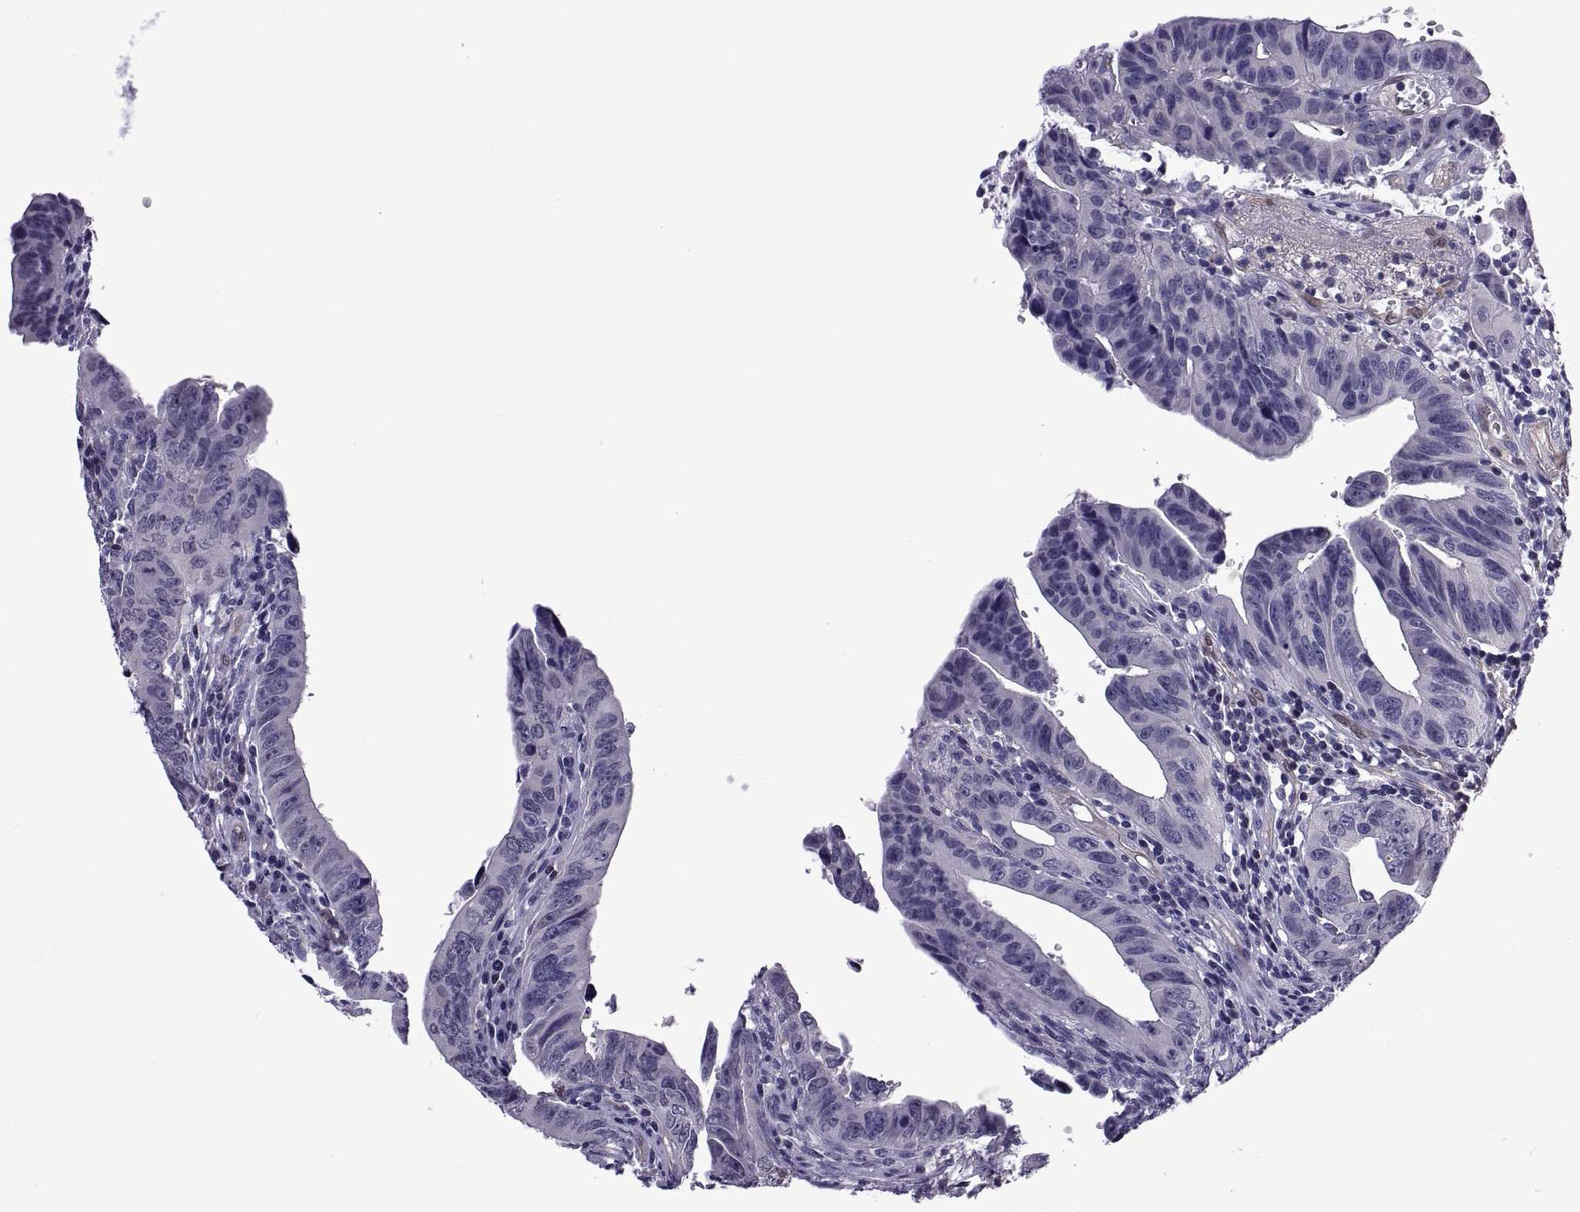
{"staining": {"intensity": "negative", "quantity": "none", "location": "none"}, "tissue": "colorectal cancer", "cell_type": "Tumor cells", "image_type": "cancer", "snomed": [{"axis": "morphology", "description": "Adenocarcinoma, NOS"}, {"axis": "topography", "description": "Colon"}], "caption": "Immunohistochemical staining of human colorectal cancer (adenocarcinoma) shows no significant expression in tumor cells. (Brightfield microscopy of DAB (3,3'-diaminobenzidine) immunohistochemistry at high magnification).", "gene": "LCN9", "patient": {"sex": "female", "age": 87}}